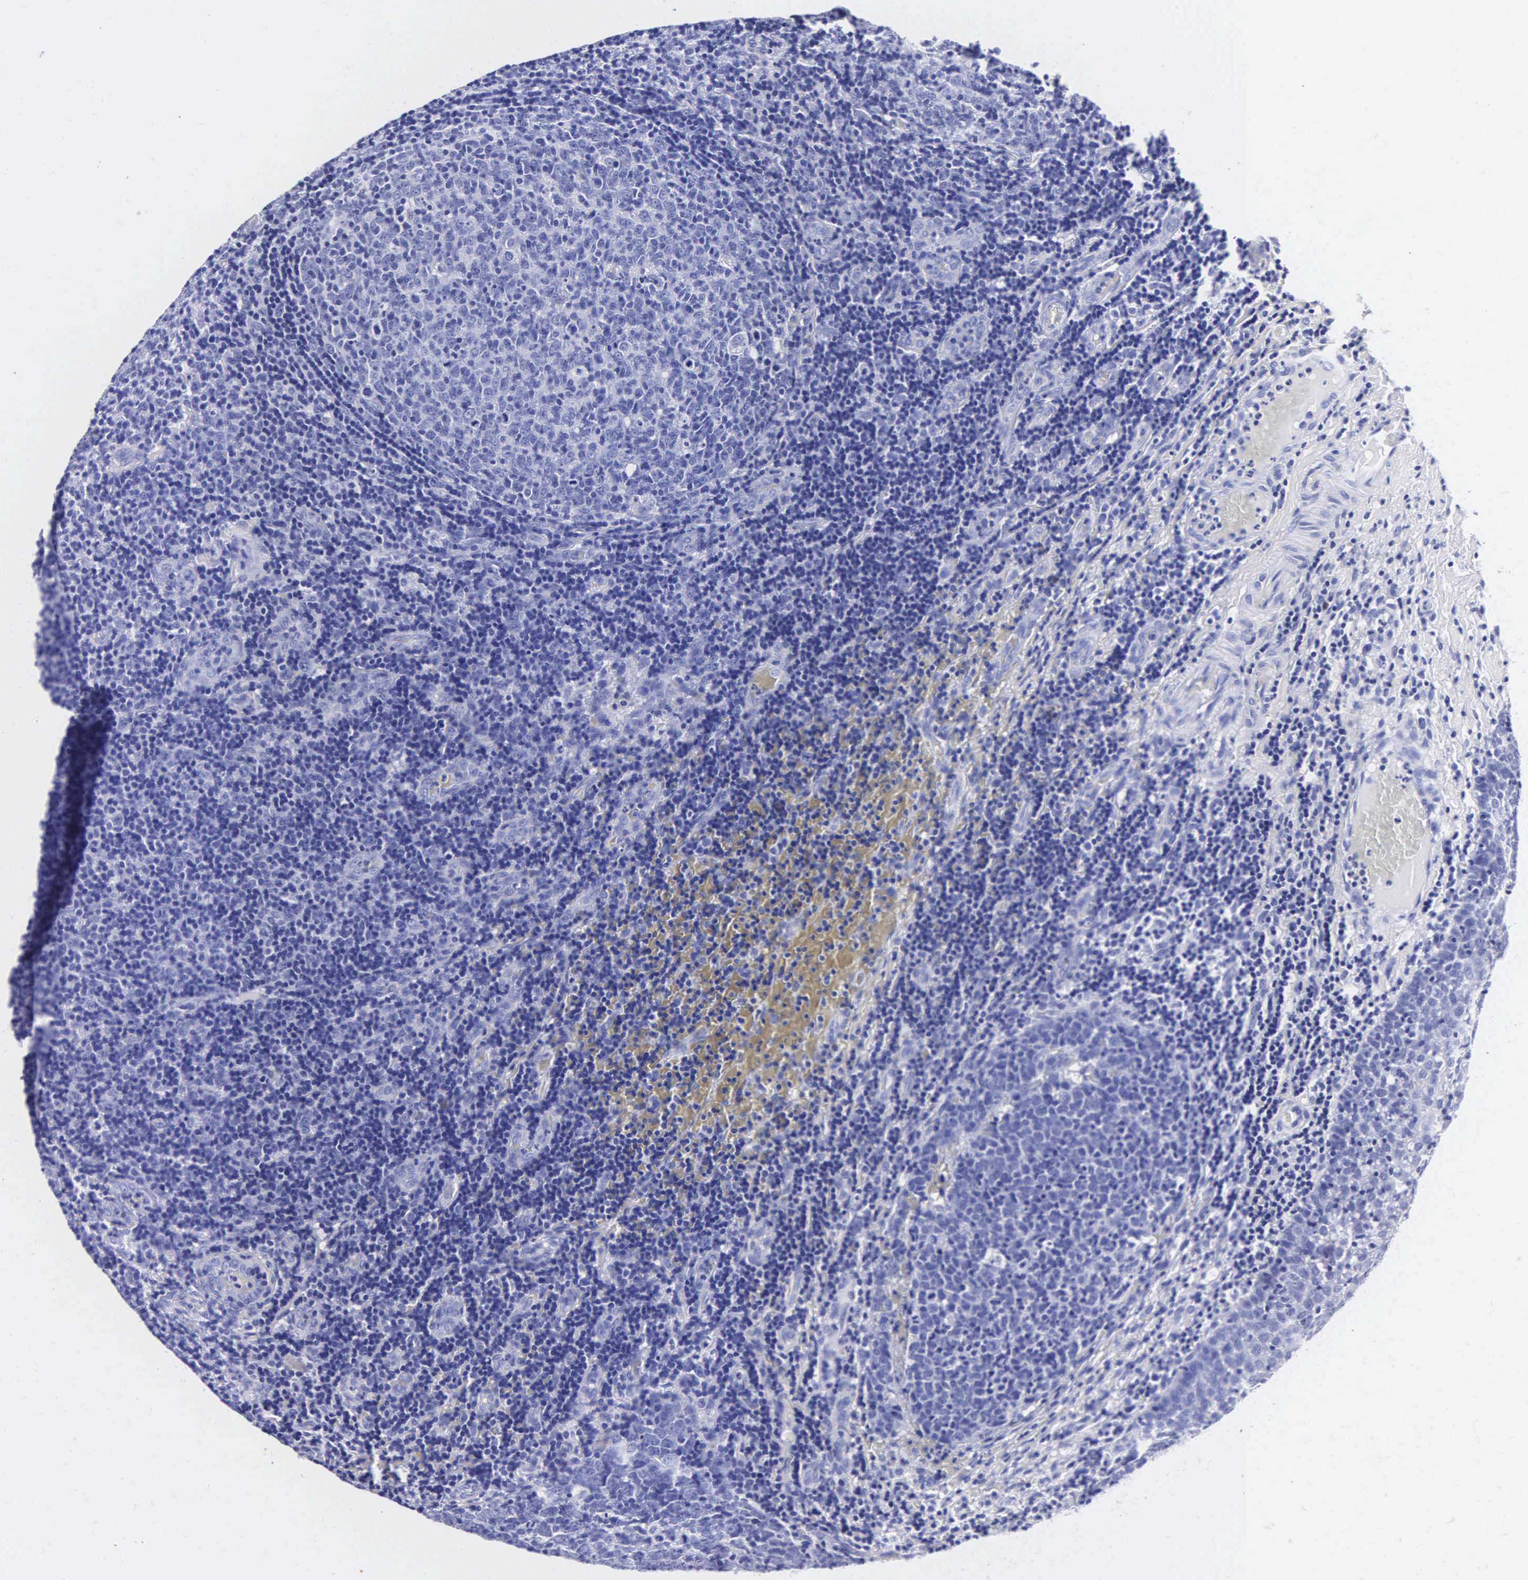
{"staining": {"intensity": "negative", "quantity": "none", "location": "none"}, "tissue": "tonsil", "cell_type": "Germinal center cells", "image_type": "normal", "snomed": [{"axis": "morphology", "description": "Normal tissue, NOS"}, {"axis": "topography", "description": "Tonsil"}], "caption": "High power microscopy image of an IHC photomicrograph of normal tonsil, revealing no significant positivity in germinal center cells.", "gene": "MB", "patient": {"sex": "female", "age": 3}}